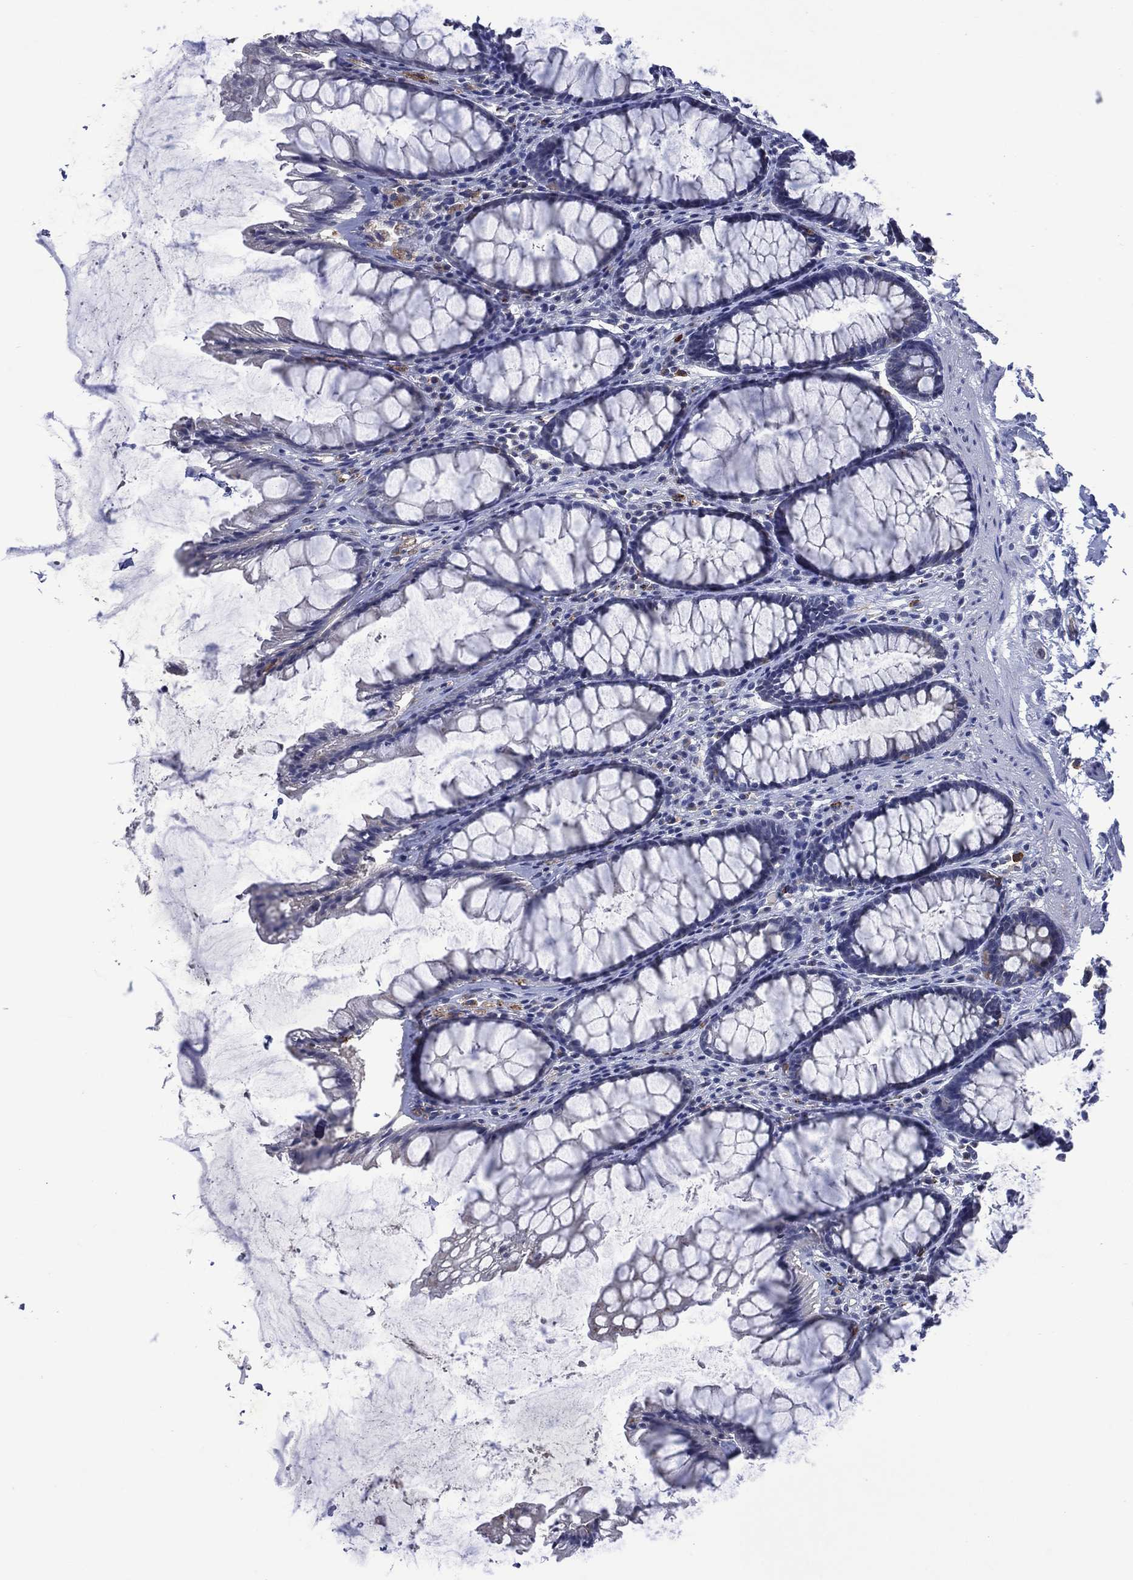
{"staining": {"intensity": "negative", "quantity": "none", "location": "none"}, "tissue": "rectum", "cell_type": "Glandular cells", "image_type": "normal", "snomed": [{"axis": "morphology", "description": "Normal tissue, NOS"}, {"axis": "topography", "description": "Rectum"}], "caption": "A high-resolution histopathology image shows immunohistochemistry (IHC) staining of unremarkable rectum, which demonstrates no significant staining in glandular cells.", "gene": "ASB10", "patient": {"sex": "male", "age": 72}}